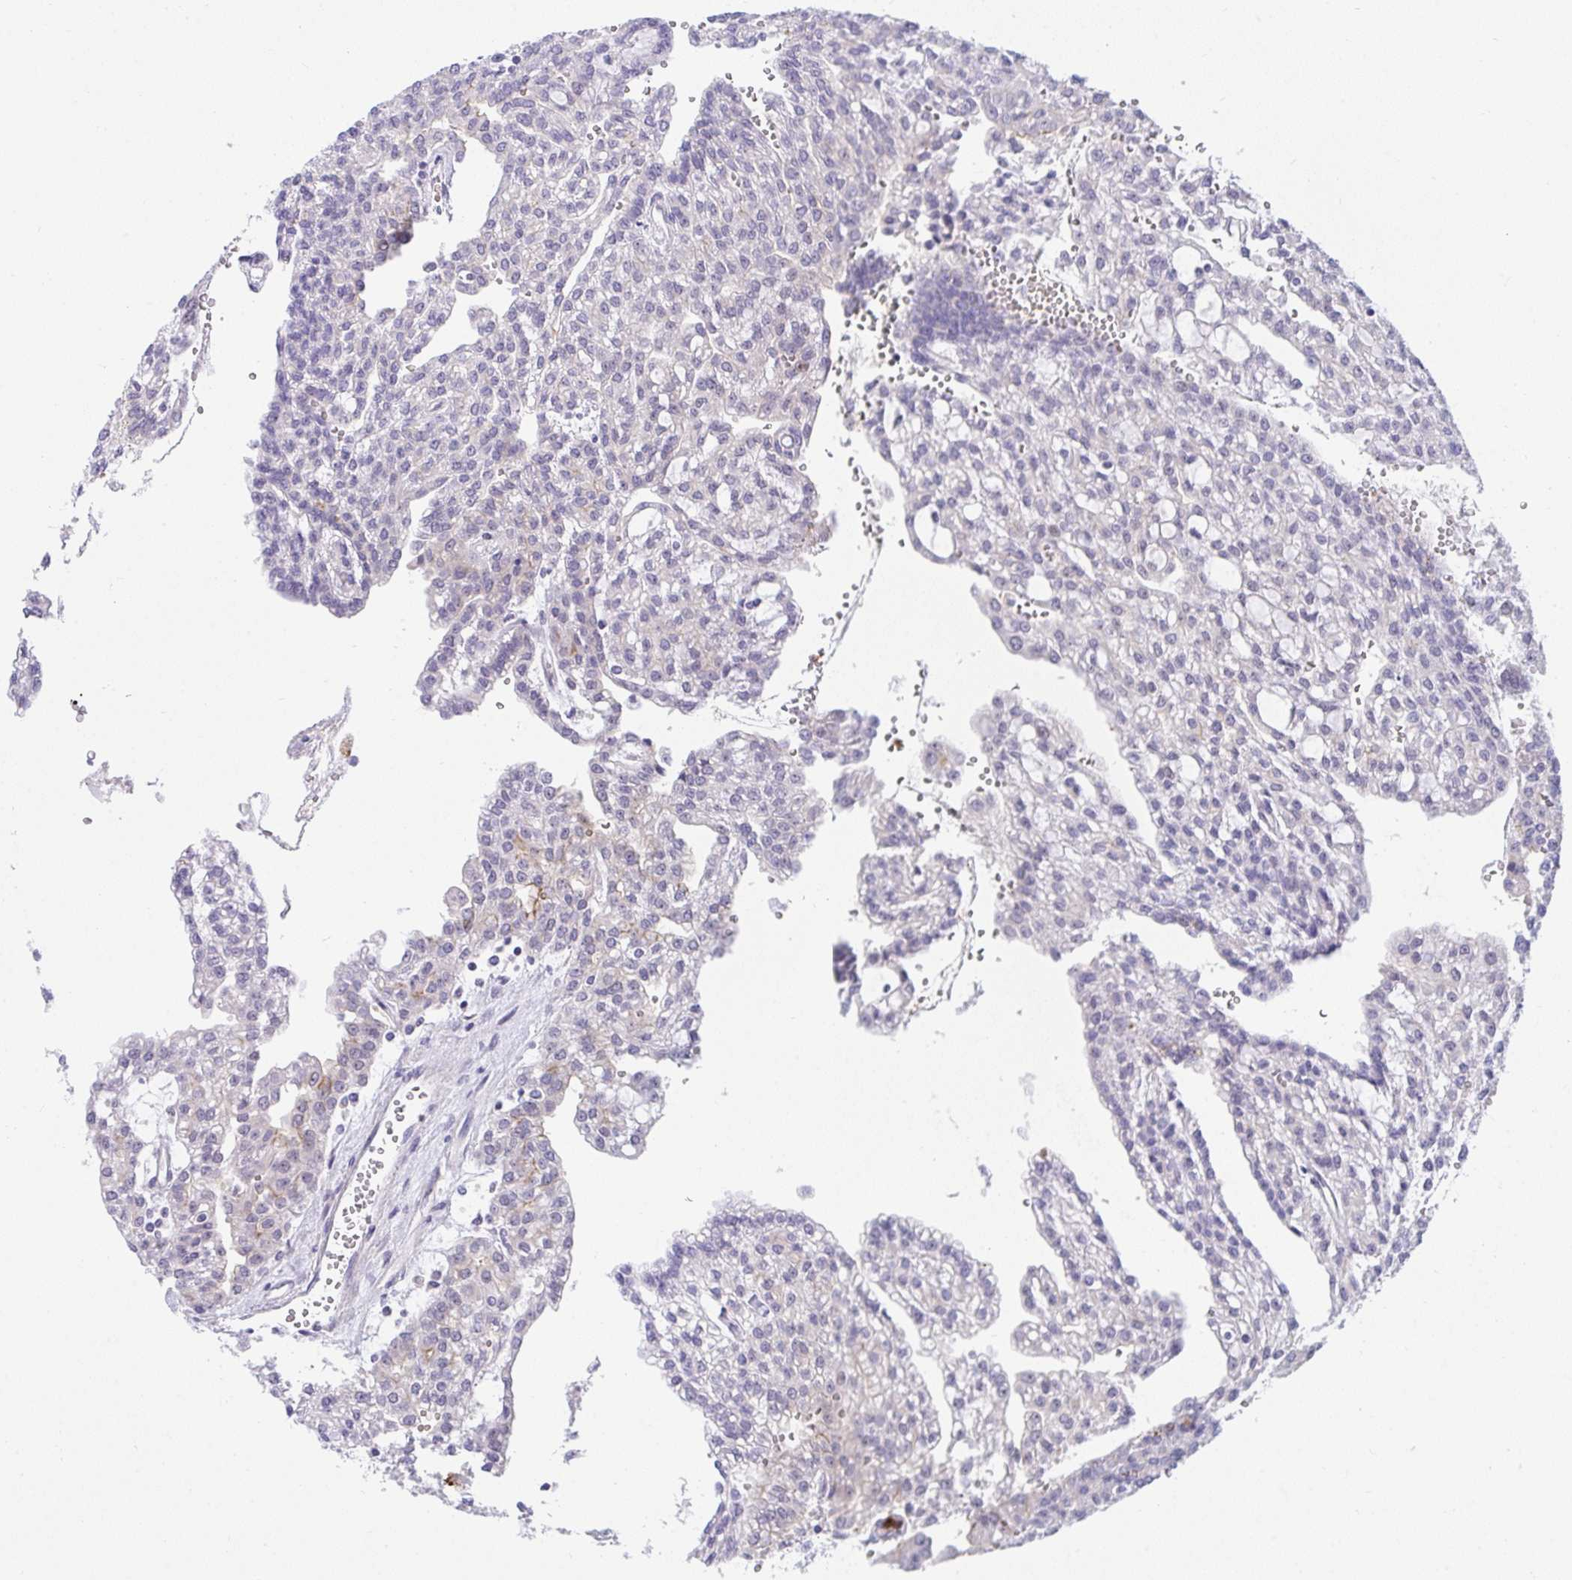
{"staining": {"intensity": "weak", "quantity": "<25%", "location": "cytoplasmic/membranous"}, "tissue": "renal cancer", "cell_type": "Tumor cells", "image_type": "cancer", "snomed": [{"axis": "morphology", "description": "Adenocarcinoma, NOS"}, {"axis": "topography", "description": "Kidney"}], "caption": "Tumor cells show no significant protein staining in renal cancer.", "gene": "ZNF554", "patient": {"sex": "male", "age": 63}}